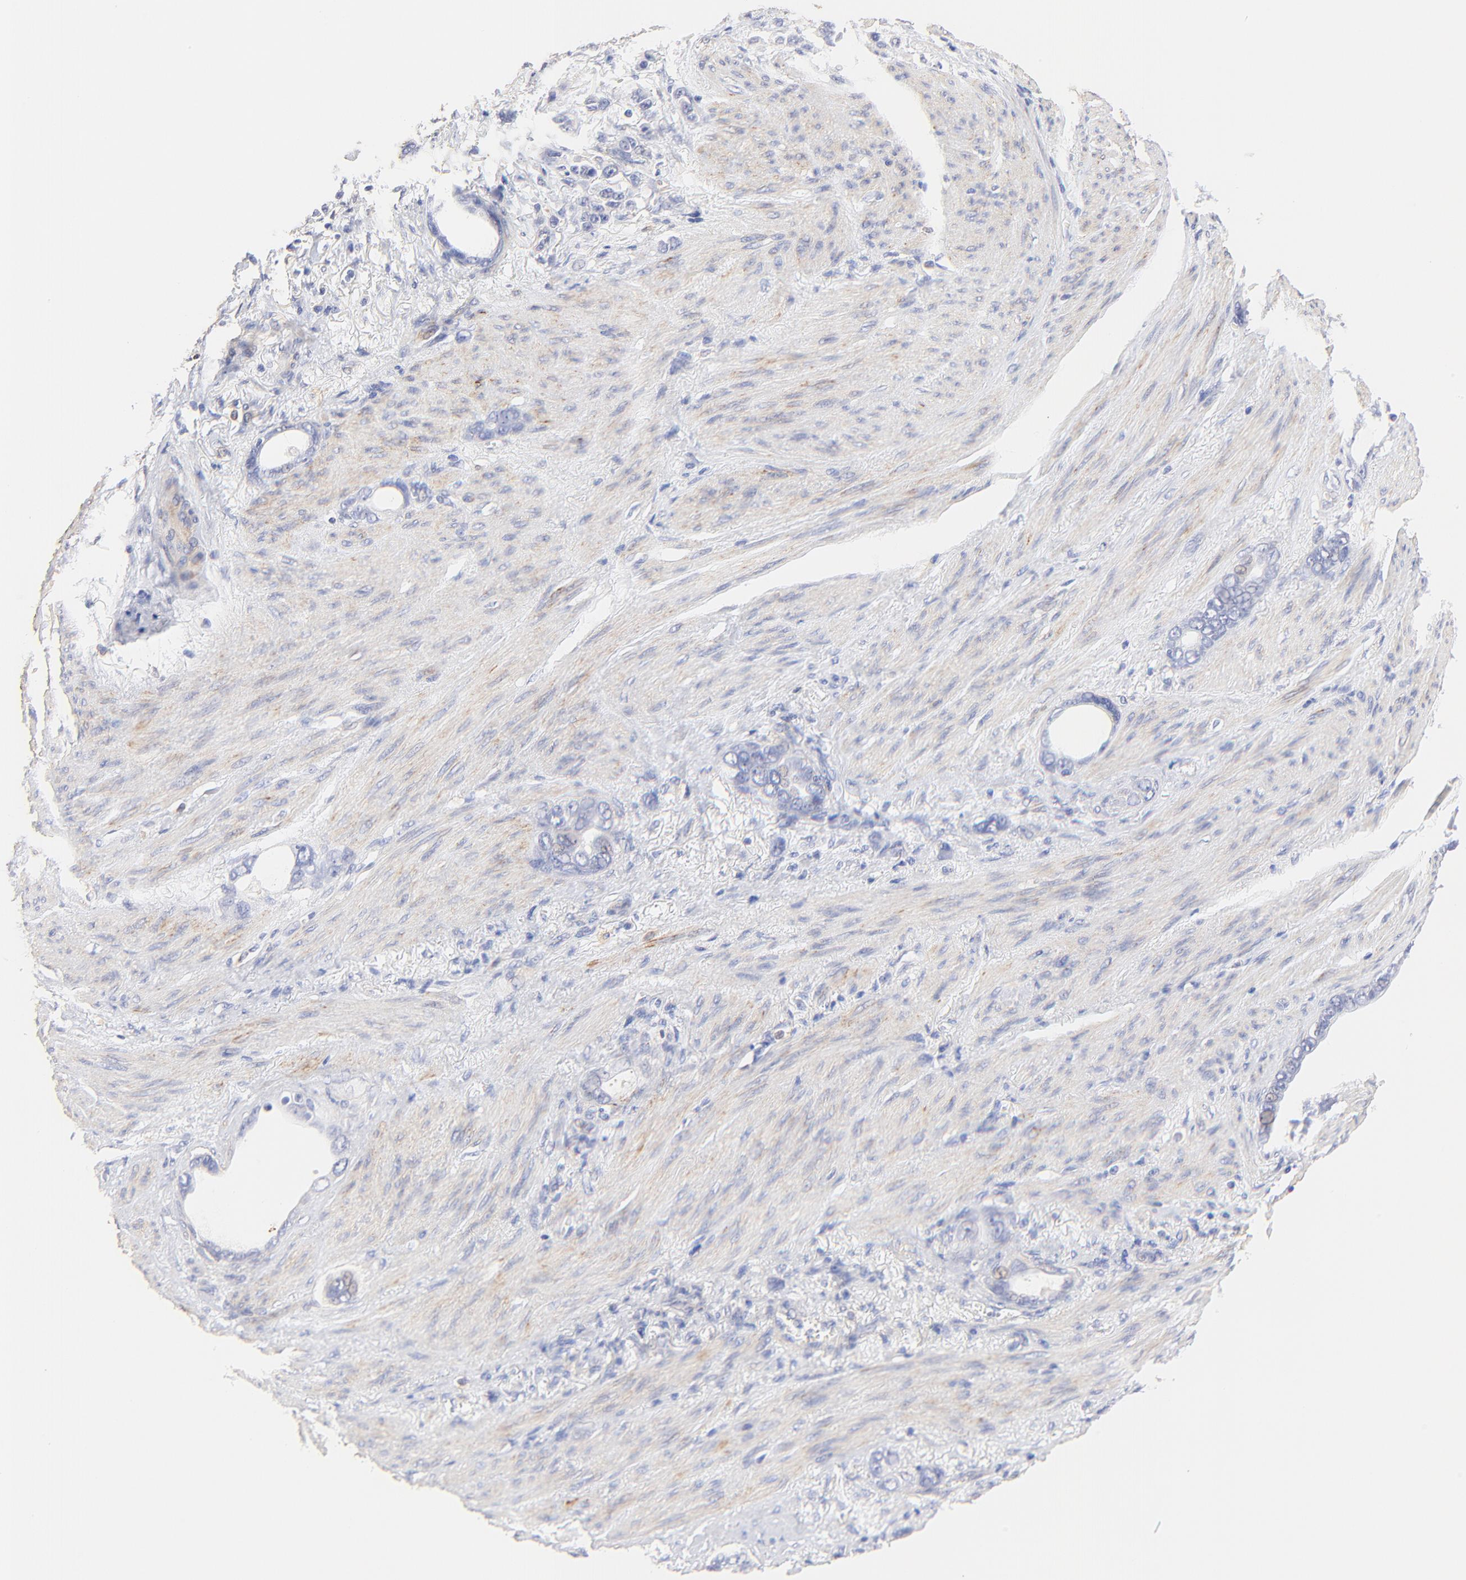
{"staining": {"intensity": "negative", "quantity": "none", "location": "none"}, "tissue": "stomach cancer", "cell_type": "Tumor cells", "image_type": "cancer", "snomed": [{"axis": "morphology", "description": "Adenocarcinoma, NOS"}, {"axis": "topography", "description": "Stomach"}], "caption": "An IHC micrograph of adenocarcinoma (stomach) is shown. There is no staining in tumor cells of adenocarcinoma (stomach).", "gene": "ACTRT1", "patient": {"sex": "male", "age": 78}}